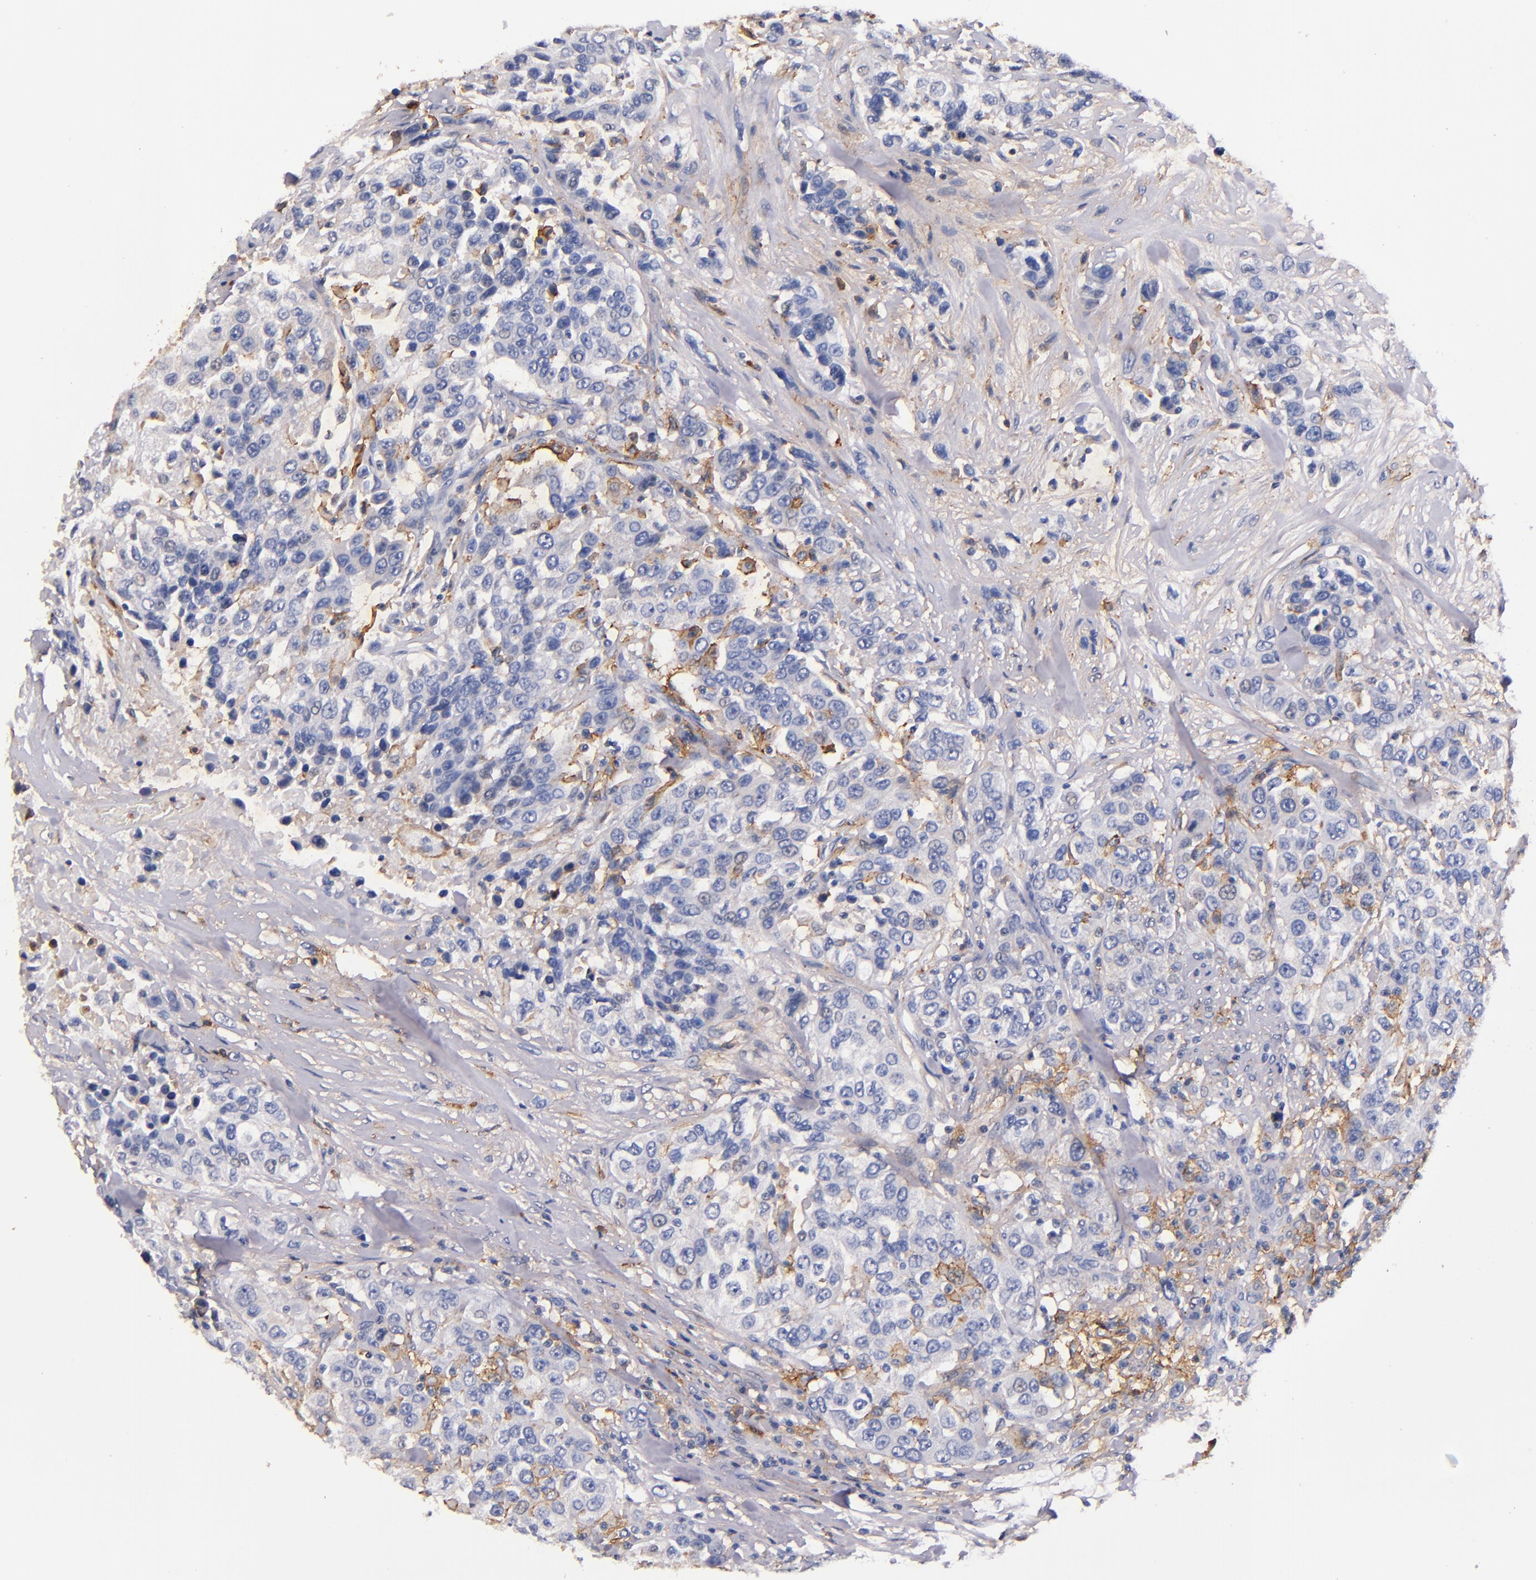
{"staining": {"intensity": "strong", "quantity": "<25%", "location": "cytoplasmic/membranous"}, "tissue": "urothelial cancer", "cell_type": "Tumor cells", "image_type": "cancer", "snomed": [{"axis": "morphology", "description": "Urothelial carcinoma, High grade"}, {"axis": "topography", "description": "Urinary bladder"}], "caption": "The photomicrograph shows a brown stain indicating the presence of a protein in the cytoplasmic/membranous of tumor cells in urothelial cancer.", "gene": "SIRPA", "patient": {"sex": "female", "age": 80}}